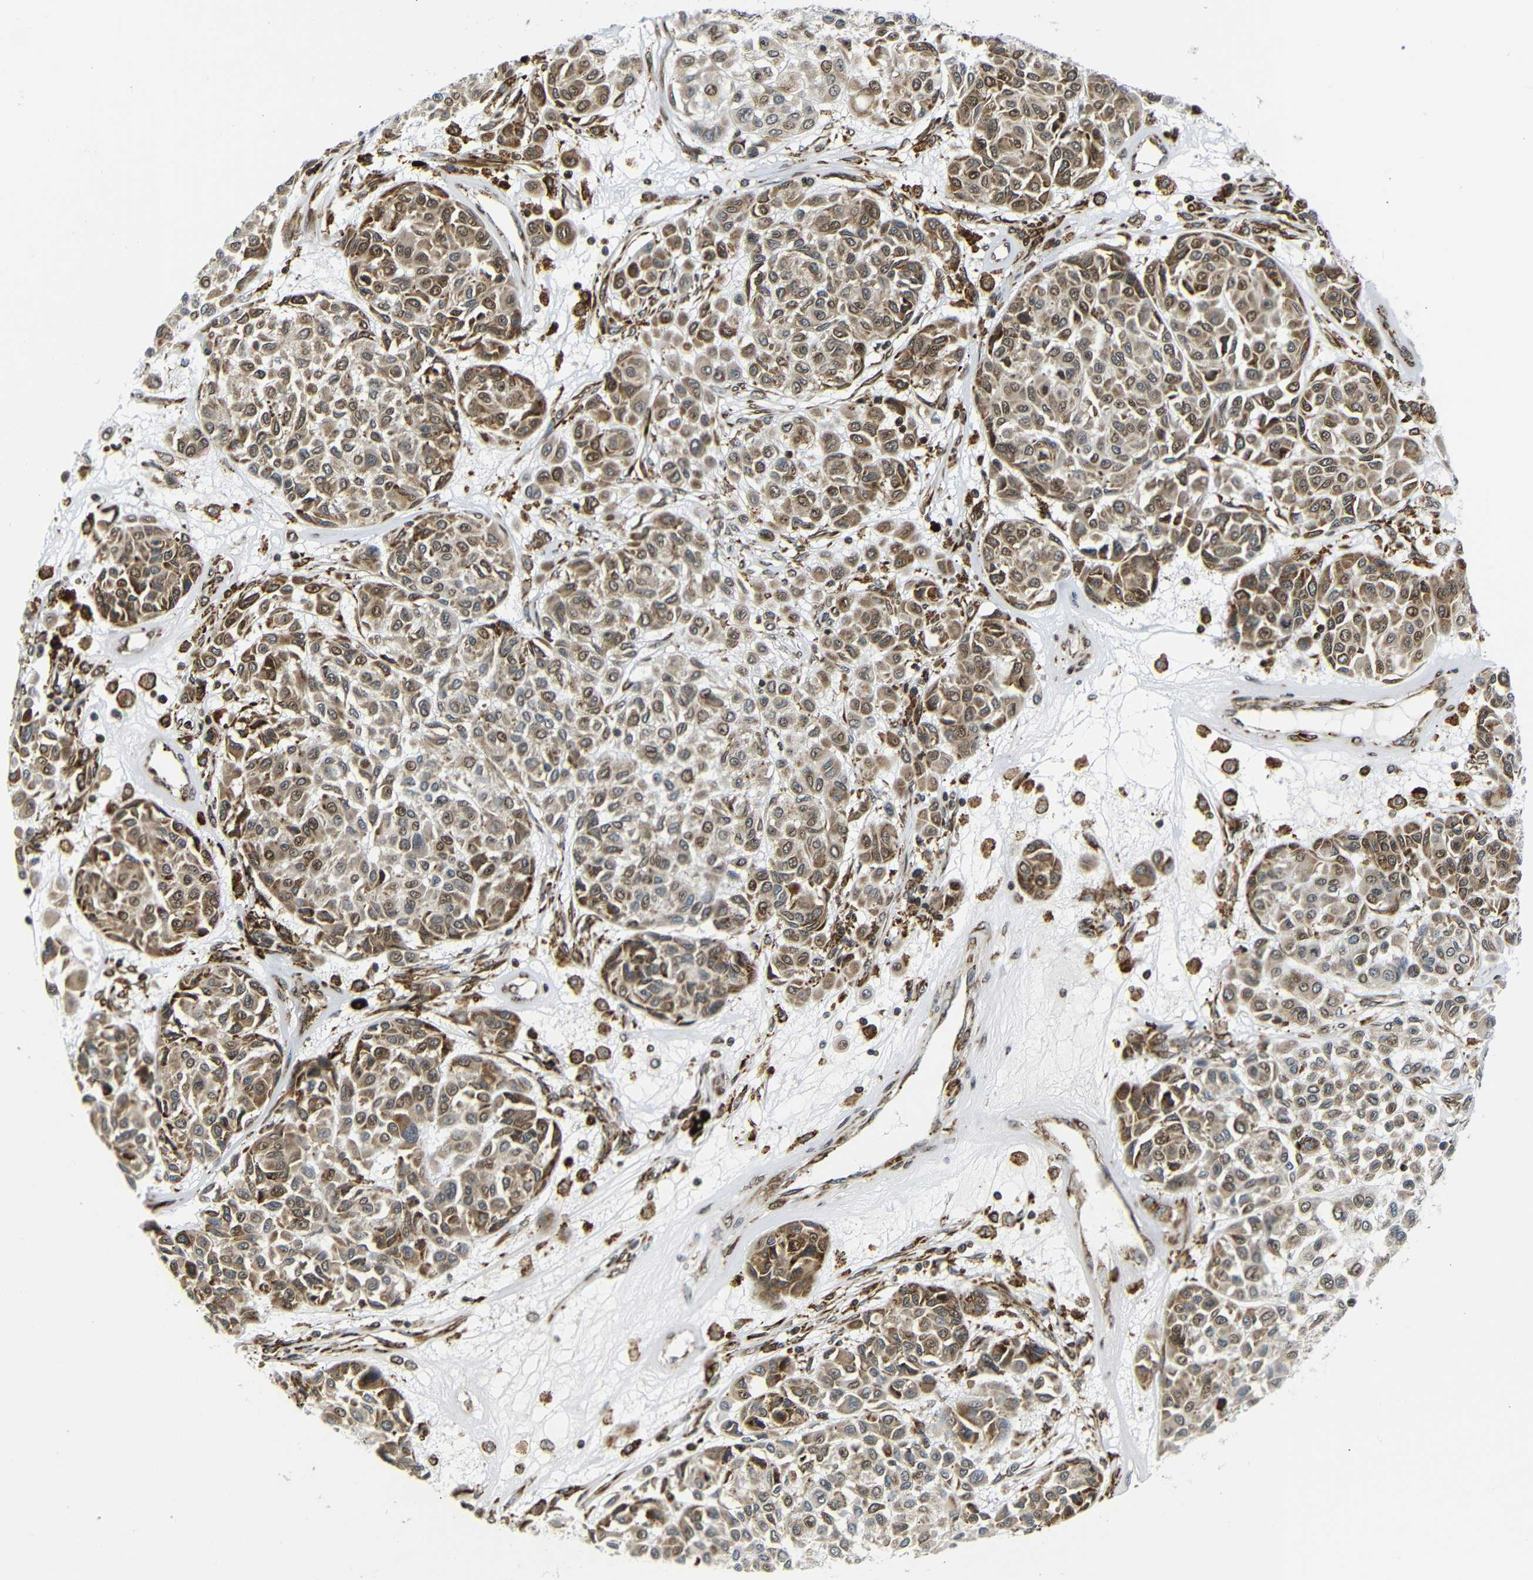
{"staining": {"intensity": "moderate", "quantity": ">75%", "location": "cytoplasmic/membranous,nuclear"}, "tissue": "melanoma", "cell_type": "Tumor cells", "image_type": "cancer", "snomed": [{"axis": "morphology", "description": "Malignant melanoma, Metastatic site"}, {"axis": "topography", "description": "Soft tissue"}], "caption": "Melanoma stained with a brown dye demonstrates moderate cytoplasmic/membranous and nuclear positive positivity in approximately >75% of tumor cells.", "gene": "SPCS2", "patient": {"sex": "male", "age": 41}}